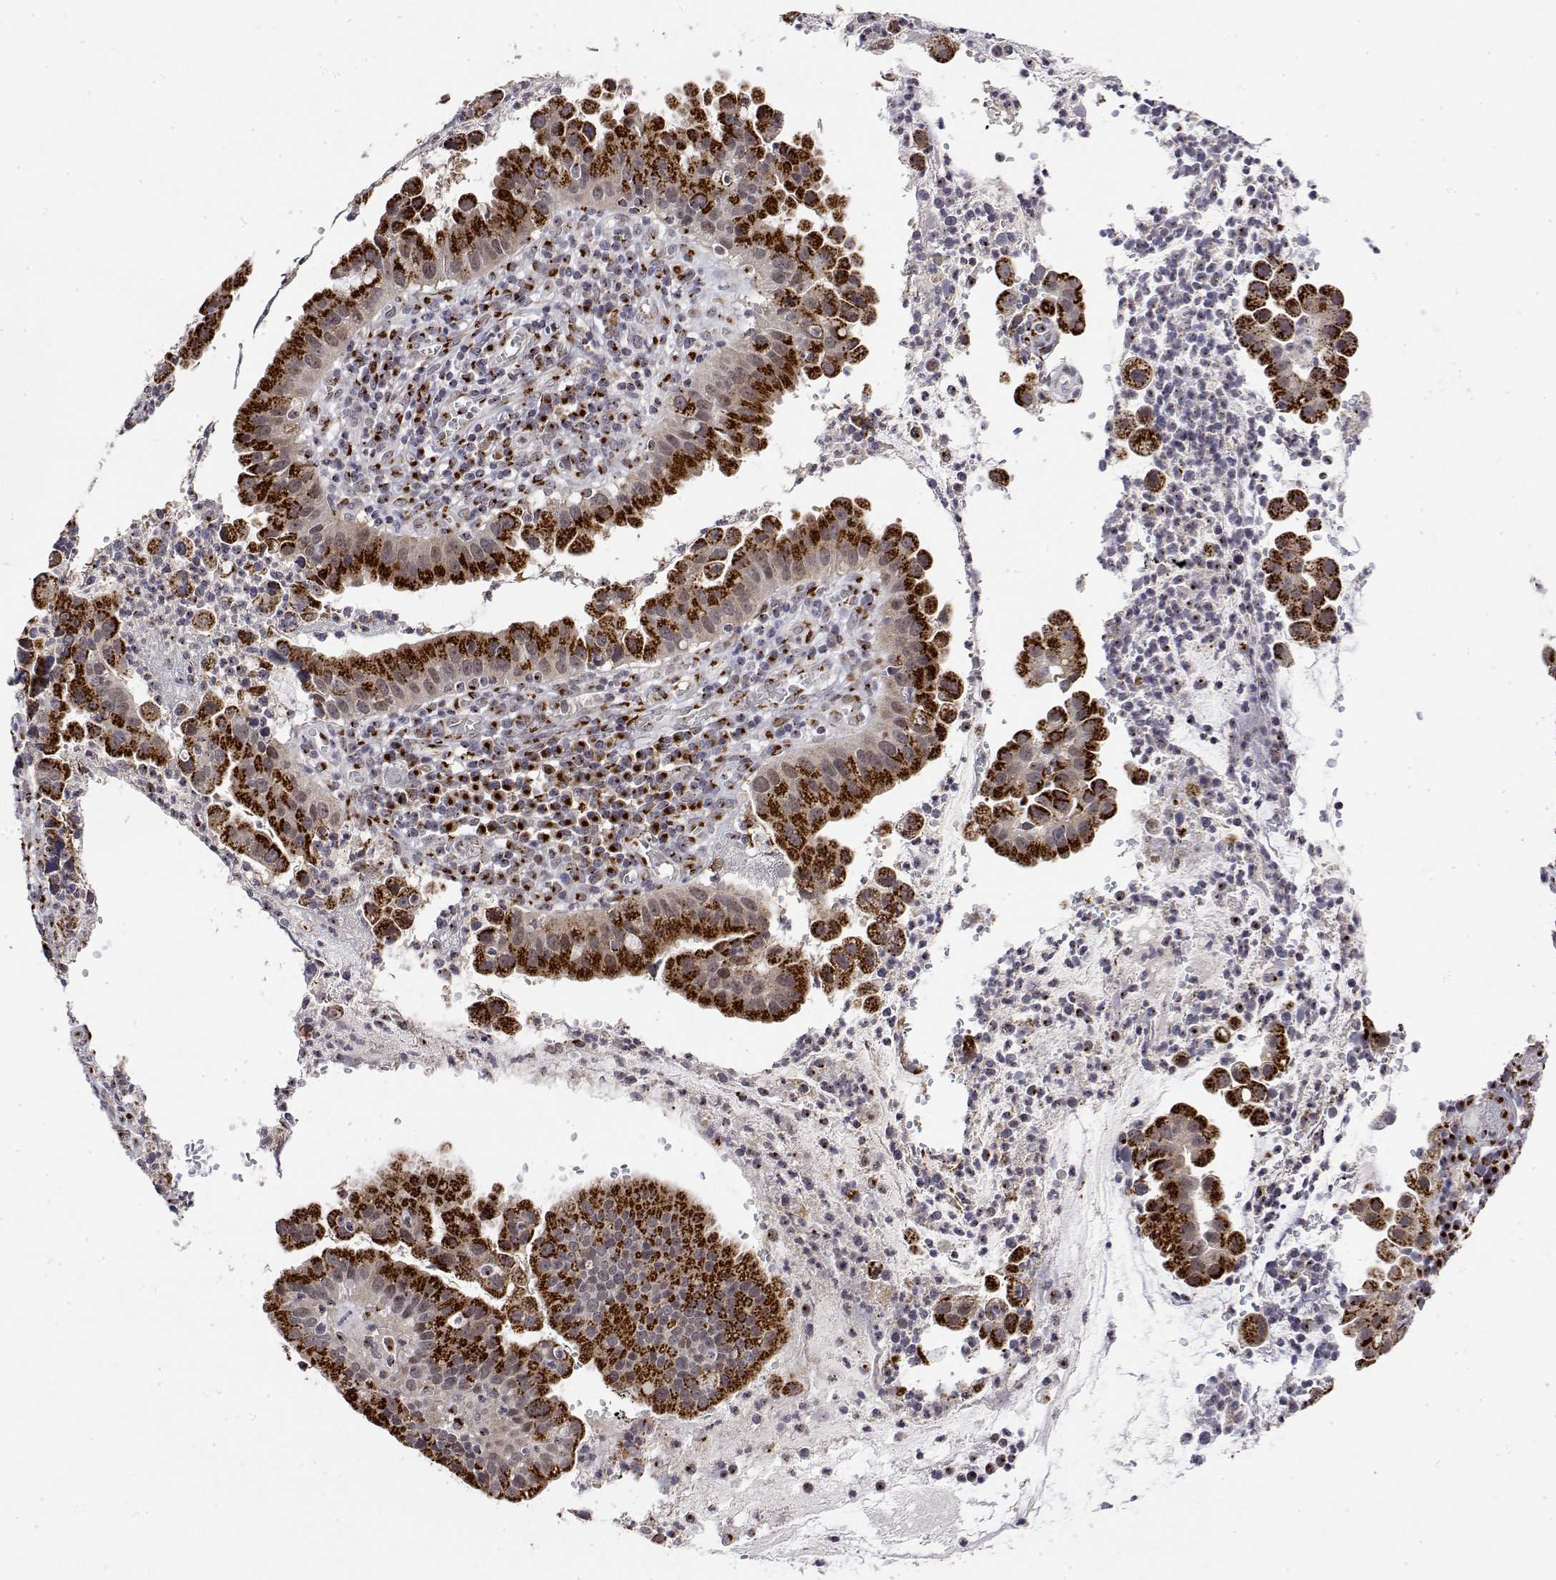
{"staining": {"intensity": "strong", "quantity": ">75%", "location": "cytoplasmic/membranous"}, "tissue": "cervical cancer", "cell_type": "Tumor cells", "image_type": "cancer", "snomed": [{"axis": "morphology", "description": "Adenocarcinoma, NOS"}, {"axis": "topography", "description": "Cervix"}], "caption": "This is a histology image of immunohistochemistry staining of cervical cancer, which shows strong expression in the cytoplasmic/membranous of tumor cells.", "gene": "YIPF3", "patient": {"sex": "female", "age": 34}}